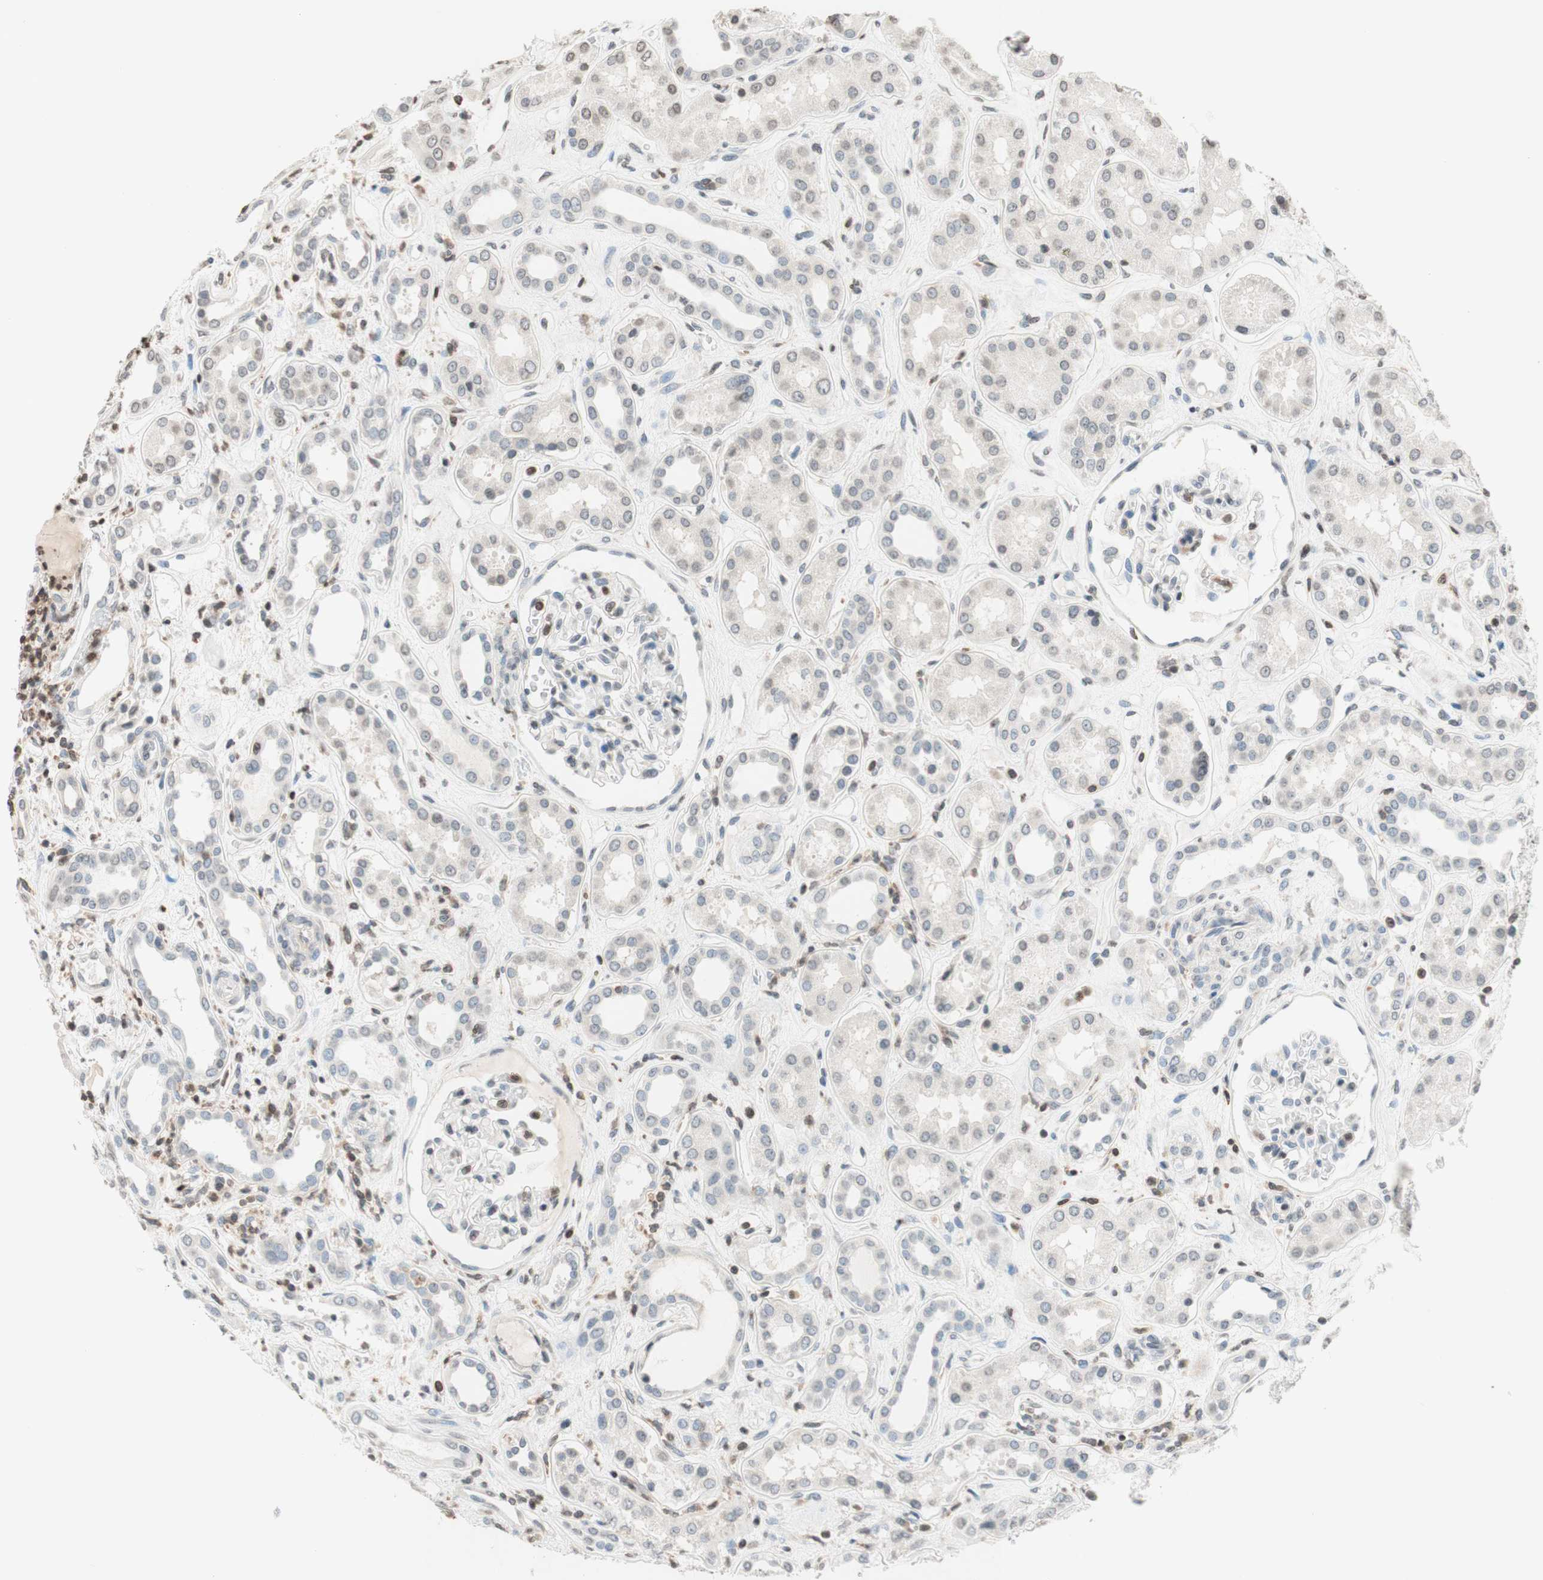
{"staining": {"intensity": "weak", "quantity": "<25%", "location": "nuclear"}, "tissue": "kidney", "cell_type": "Cells in glomeruli", "image_type": "normal", "snomed": [{"axis": "morphology", "description": "Normal tissue, NOS"}, {"axis": "topography", "description": "Kidney"}], "caption": "The photomicrograph demonstrates no staining of cells in glomeruli in normal kidney.", "gene": "WIPF1", "patient": {"sex": "male", "age": 59}}